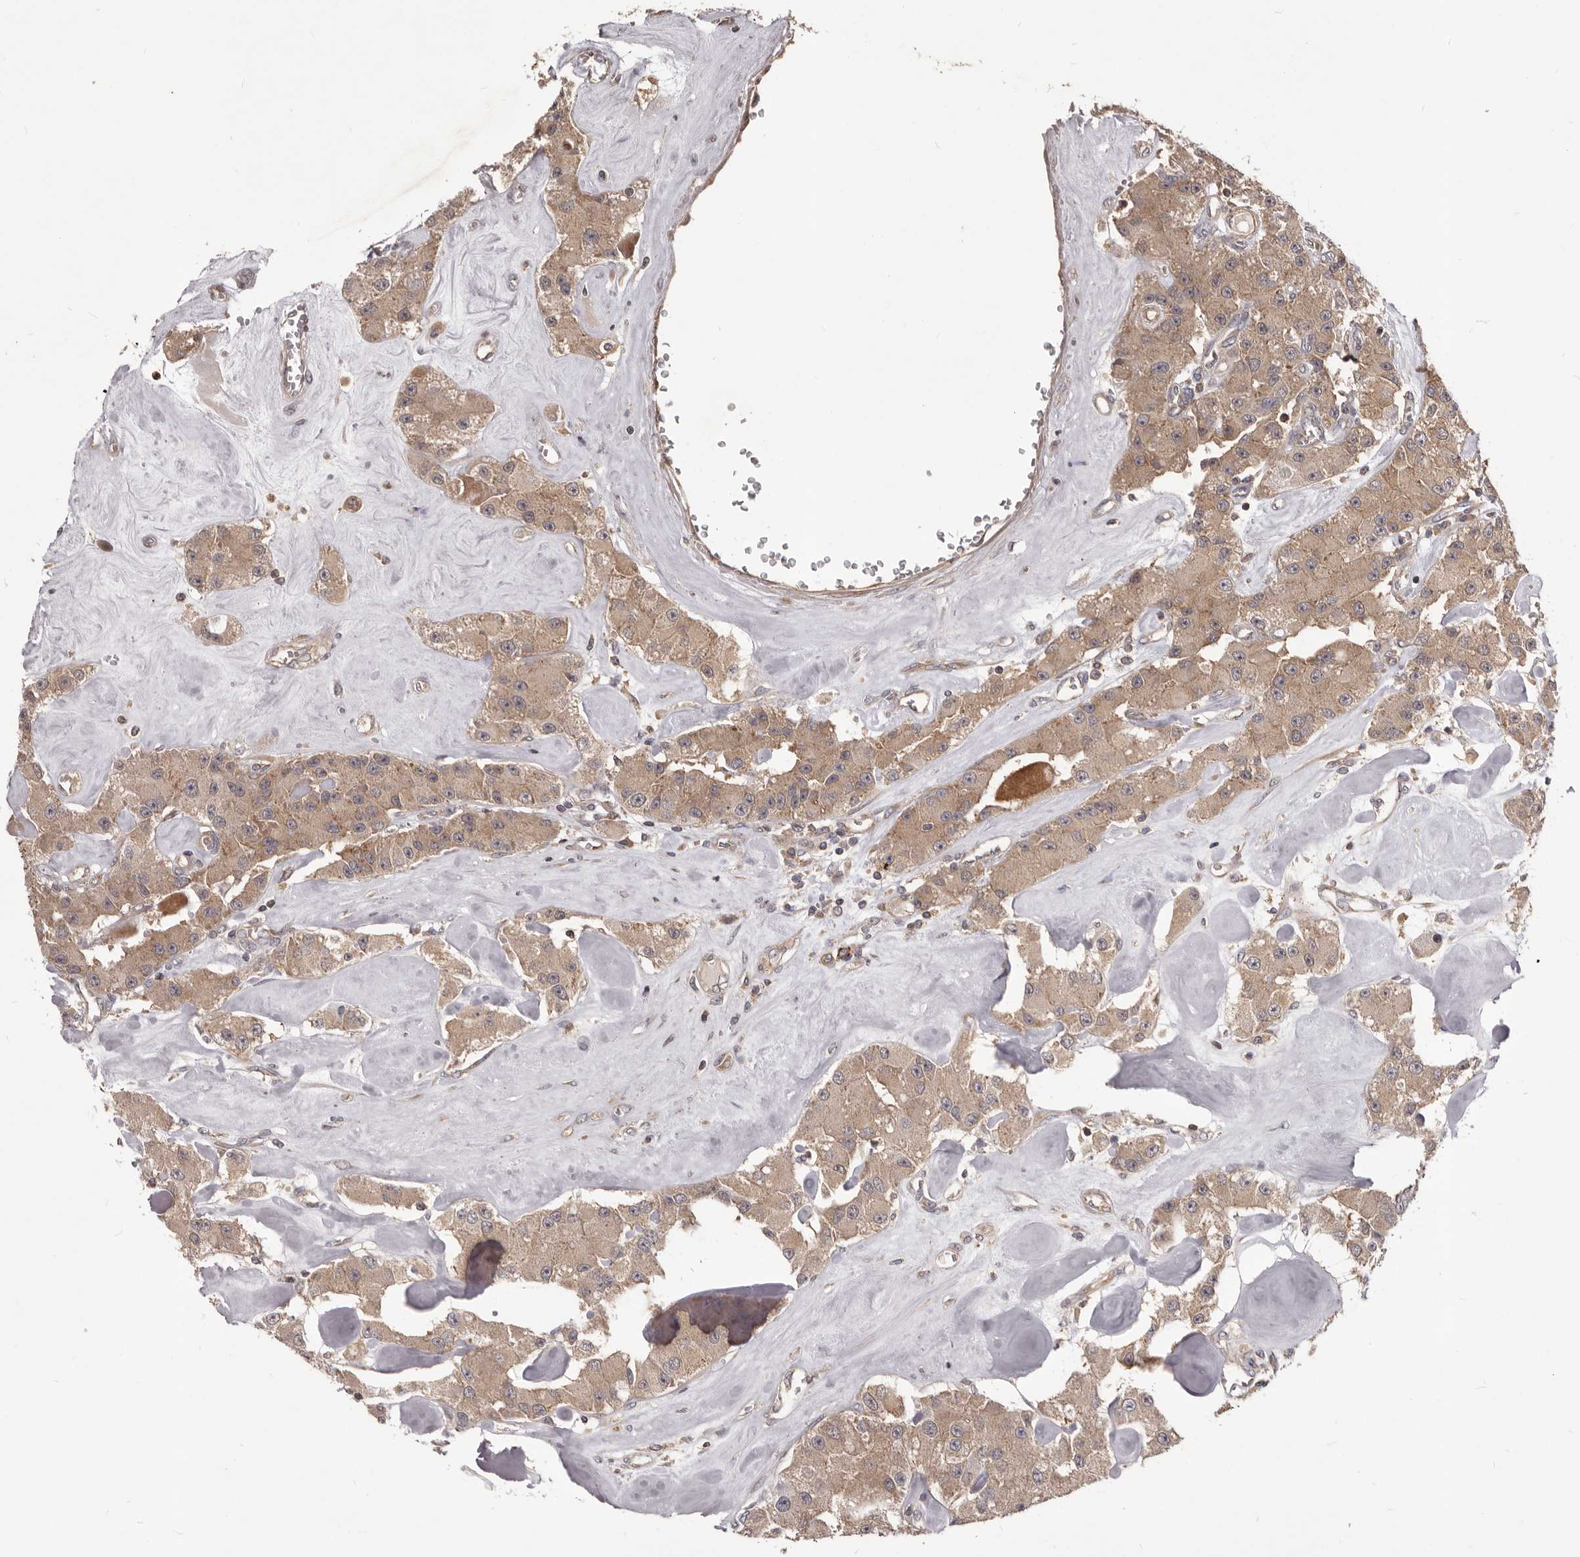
{"staining": {"intensity": "weak", "quantity": ">75%", "location": "cytoplasmic/membranous"}, "tissue": "carcinoid", "cell_type": "Tumor cells", "image_type": "cancer", "snomed": [{"axis": "morphology", "description": "Carcinoid, malignant, NOS"}, {"axis": "topography", "description": "Pancreas"}], "caption": "IHC of carcinoid shows low levels of weak cytoplasmic/membranous staining in about >75% of tumor cells.", "gene": "HBS1L", "patient": {"sex": "male", "age": 41}}